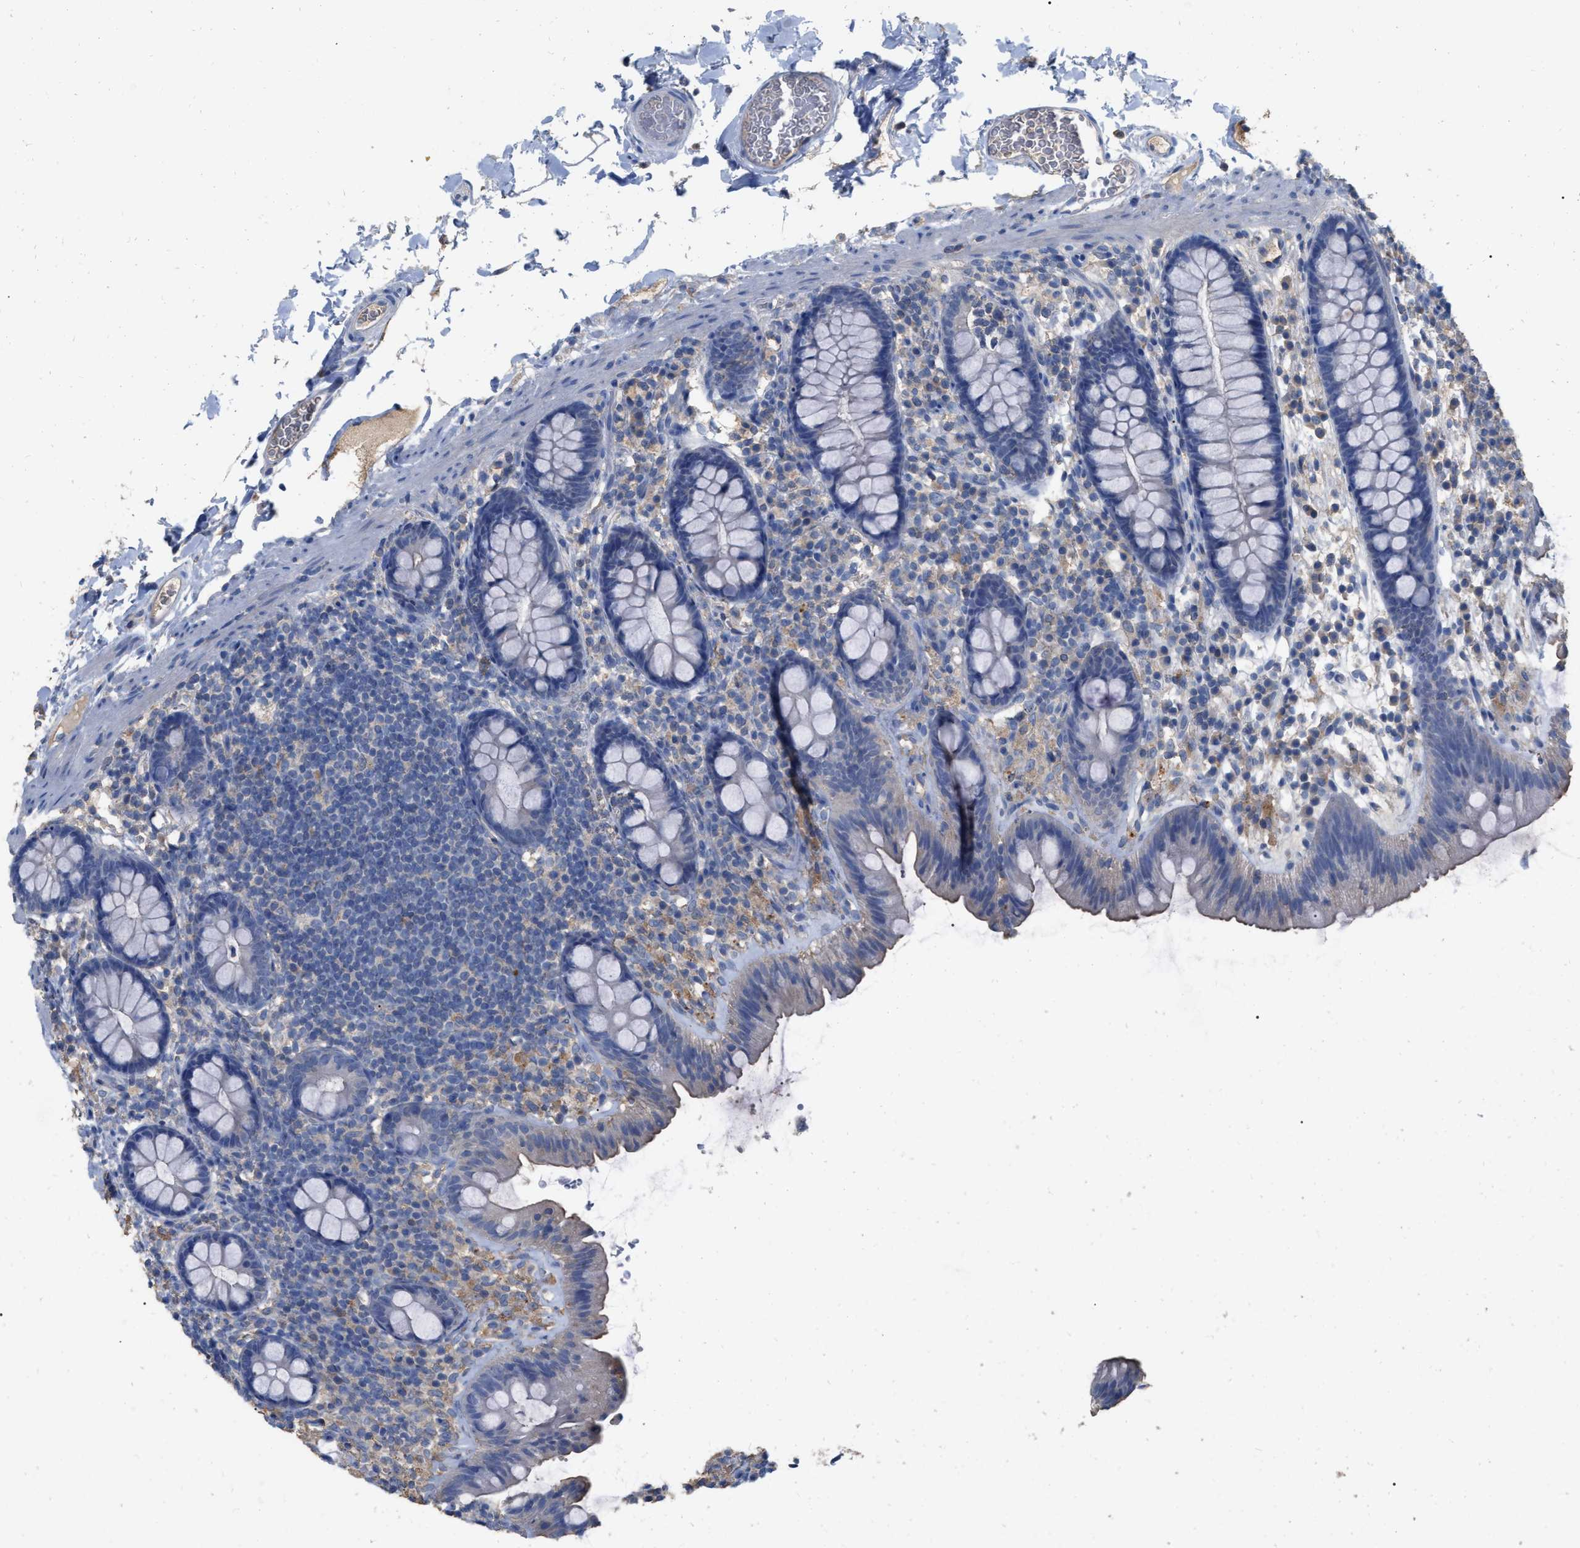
{"staining": {"intensity": "weak", "quantity": "25%-75%", "location": "cytoplasmic/membranous"}, "tissue": "colon", "cell_type": "Endothelial cells", "image_type": "normal", "snomed": [{"axis": "morphology", "description": "Normal tissue, NOS"}, {"axis": "topography", "description": "Colon"}], "caption": "Endothelial cells reveal weak cytoplasmic/membranous staining in about 25%-75% of cells in normal colon. The staining was performed using DAB, with brown indicating positive protein expression. Nuclei are stained blue with hematoxylin.", "gene": "GPR179", "patient": {"sex": "female", "age": 80}}